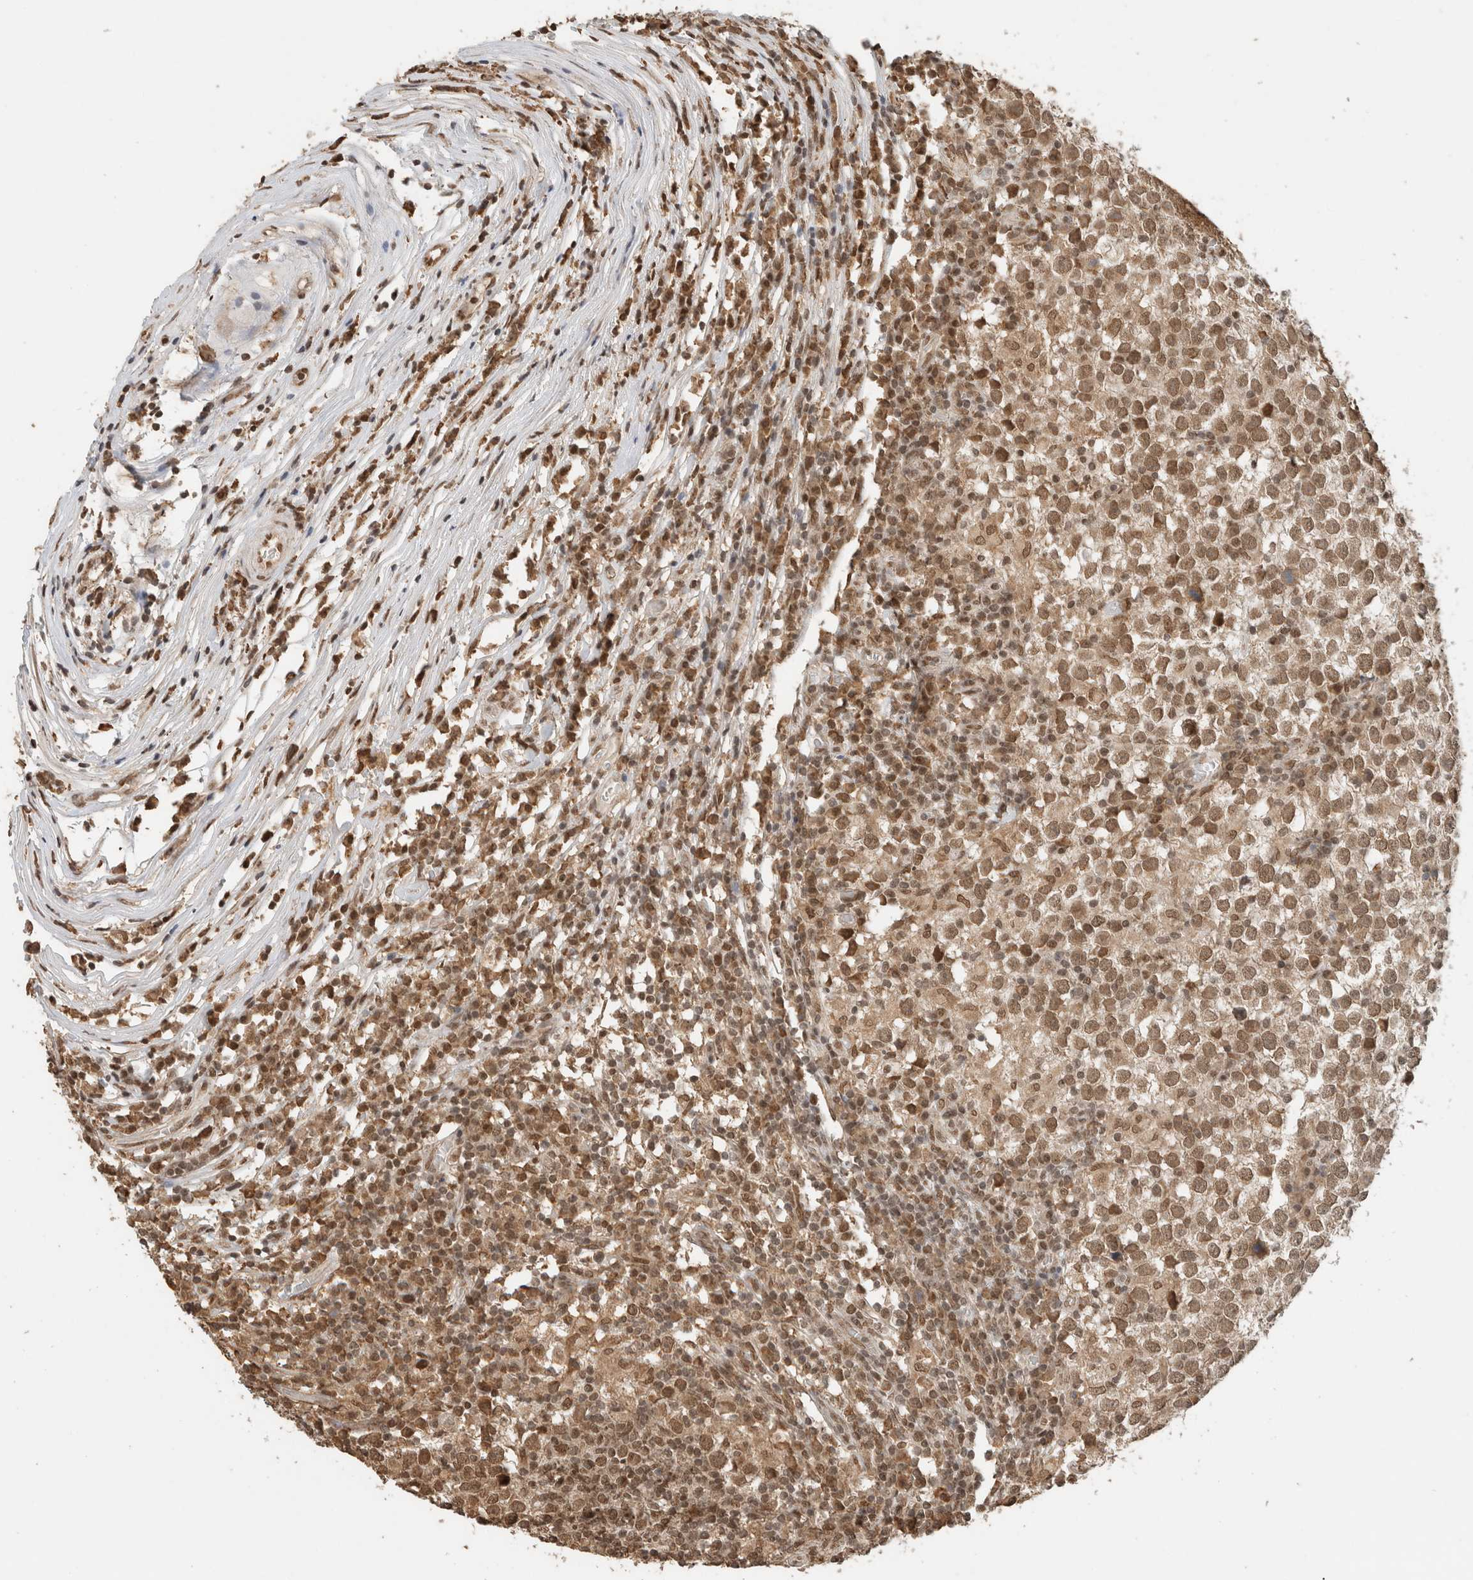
{"staining": {"intensity": "moderate", "quantity": ">75%", "location": "nuclear"}, "tissue": "testis cancer", "cell_type": "Tumor cells", "image_type": "cancer", "snomed": [{"axis": "morphology", "description": "Seminoma, NOS"}, {"axis": "topography", "description": "Testis"}], "caption": "A medium amount of moderate nuclear staining is identified in approximately >75% of tumor cells in testis cancer tissue.", "gene": "C1orf21", "patient": {"sex": "male", "age": 65}}